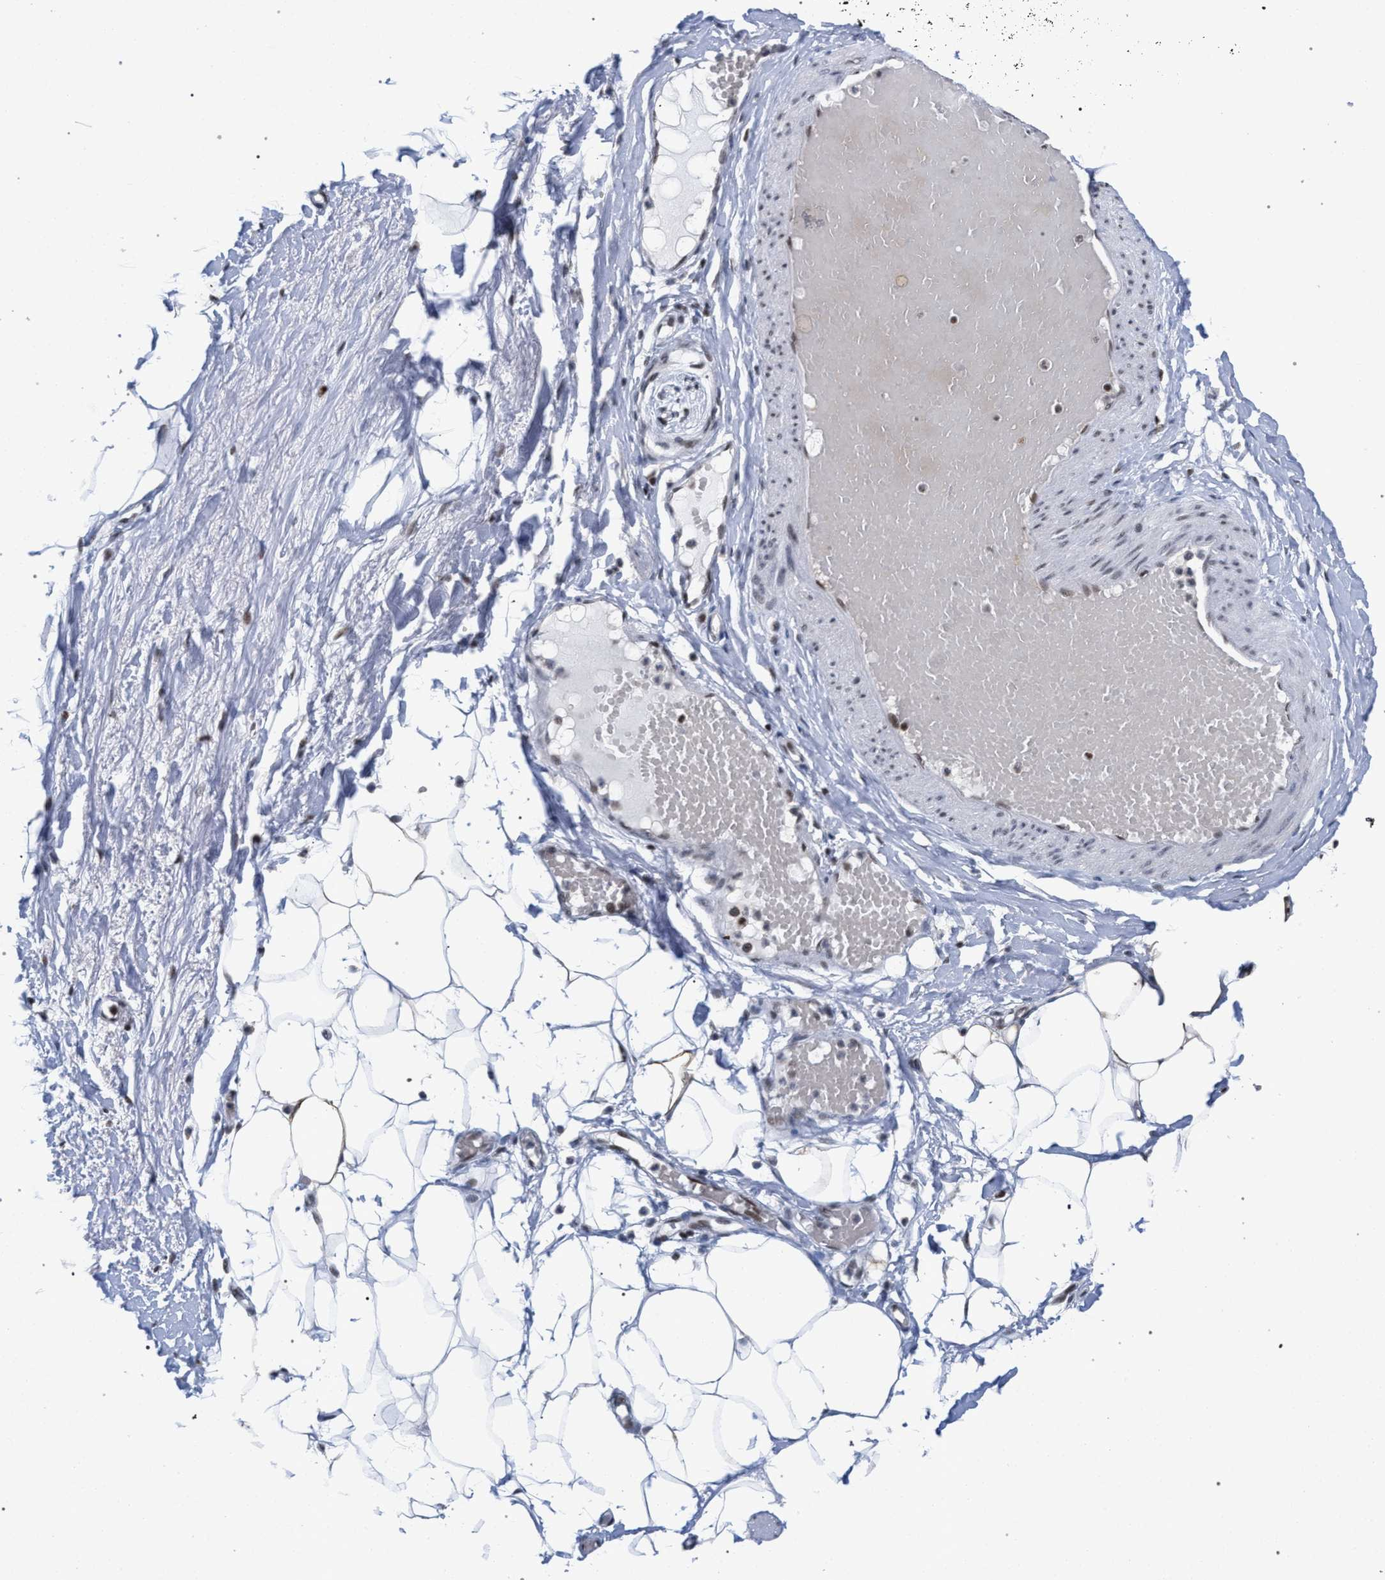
{"staining": {"intensity": "moderate", "quantity": ">75%", "location": "nuclear"}, "tissue": "adipose tissue", "cell_type": "Adipocytes", "image_type": "normal", "snomed": [{"axis": "morphology", "description": "Normal tissue, NOS"}, {"axis": "topography", "description": "Soft tissue"}], "caption": "Immunohistochemistry (DAB) staining of unremarkable adipose tissue demonstrates moderate nuclear protein staining in approximately >75% of adipocytes.", "gene": "SCAF4", "patient": {"sex": "male", "age": 72}}